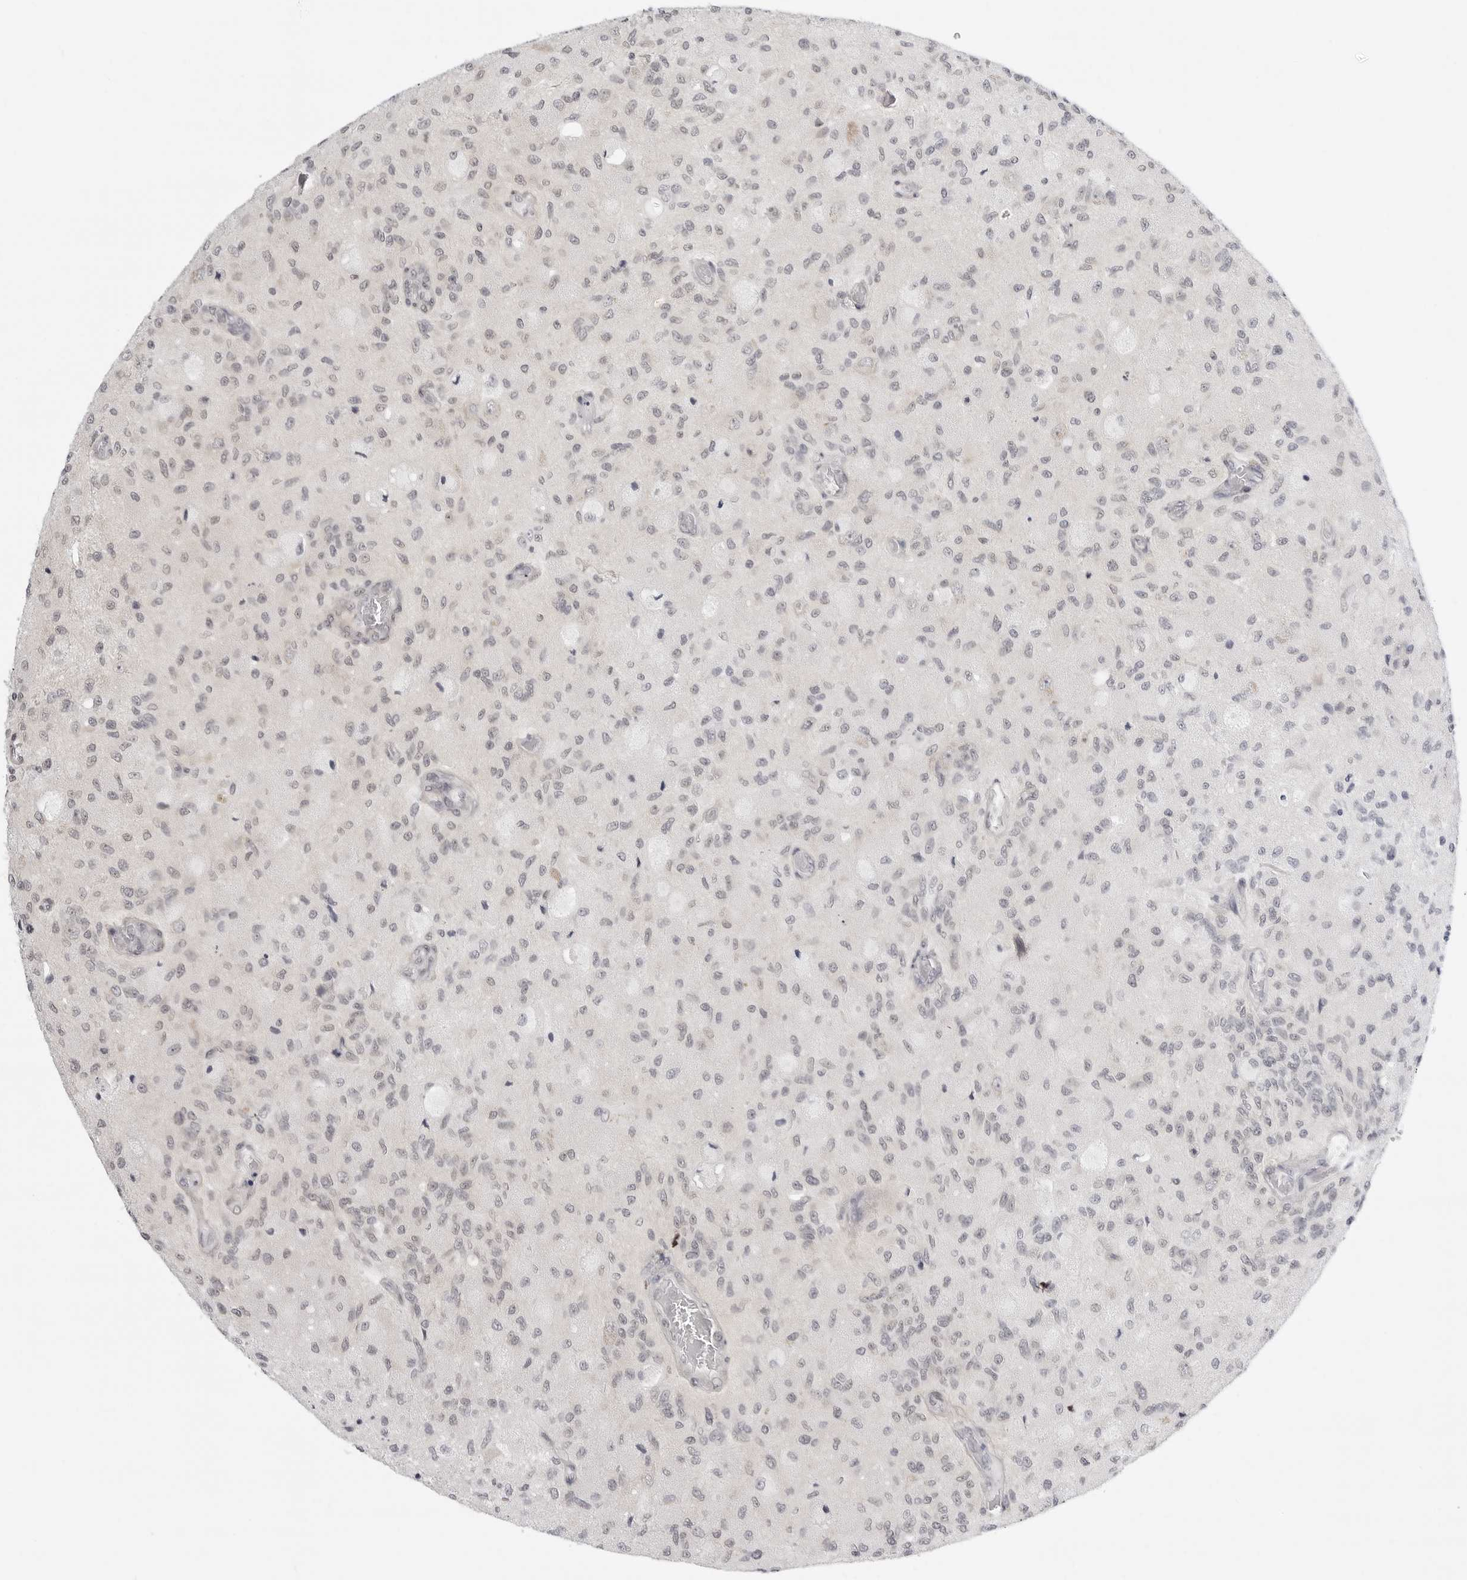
{"staining": {"intensity": "negative", "quantity": "none", "location": "none"}, "tissue": "glioma", "cell_type": "Tumor cells", "image_type": "cancer", "snomed": [{"axis": "morphology", "description": "Normal tissue, NOS"}, {"axis": "morphology", "description": "Glioma, malignant, High grade"}, {"axis": "topography", "description": "Cerebral cortex"}], "caption": "This is an IHC micrograph of human glioma. There is no staining in tumor cells.", "gene": "PPP2R5C", "patient": {"sex": "male", "age": 77}}